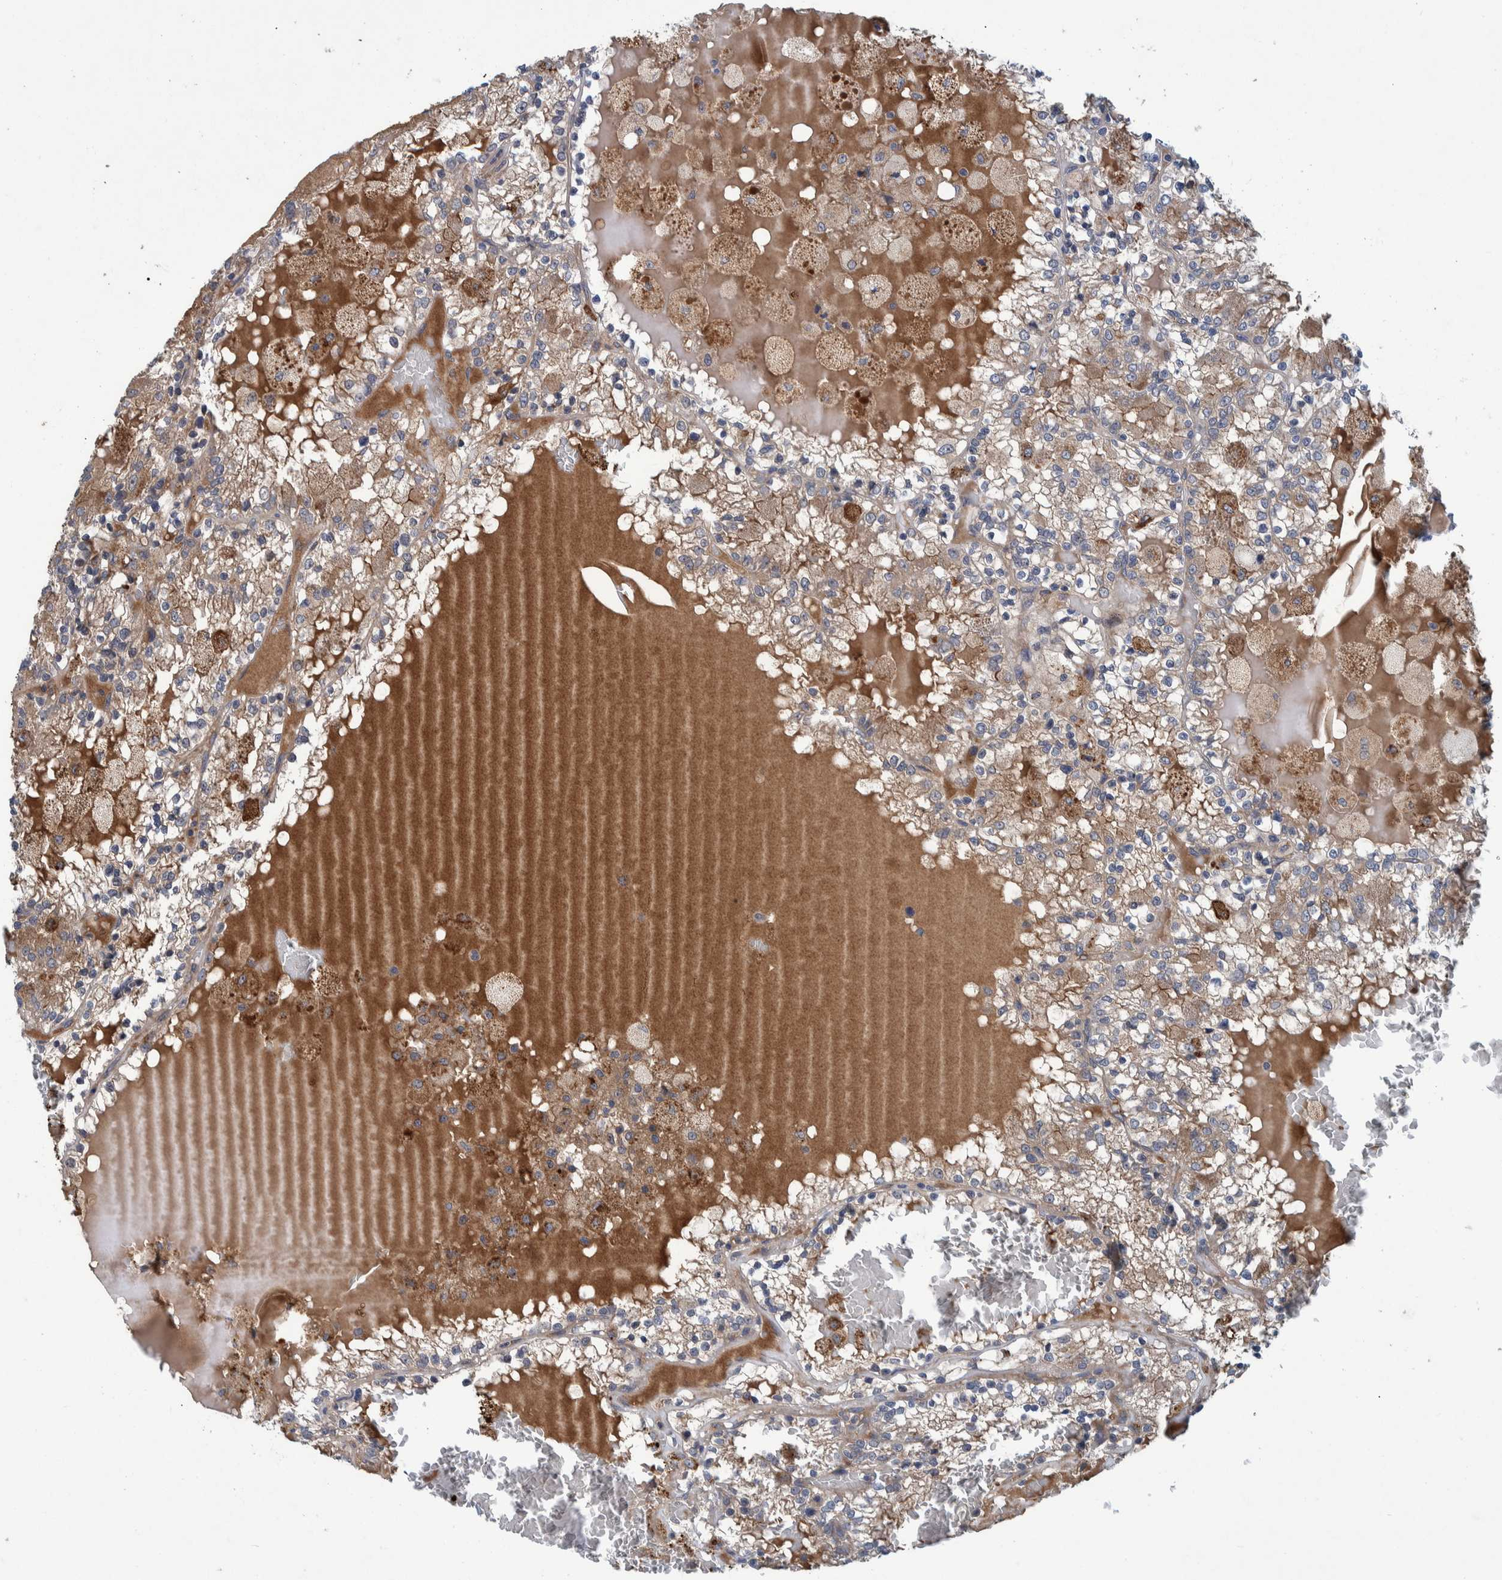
{"staining": {"intensity": "weak", "quantity": ">75%", "location": "cytoplasmic/membranous"}, "tissue": "renal cancer", "cell_type": "Tumor cells", "image_type": "cancer", "snomed": [{"axis": "morphology", "description": "Adenocarcinoma, NOS"}, {"axis": "topography", "description": "Kidney"}], "caption": "Human renal adenocarcinoma stained with a brown dye reveals weak cytoplasmic/membranous positive expression in about >75% of tumor cells.", "gene": "ITIH3", "patient": {"sex": "female", "age": 56}}